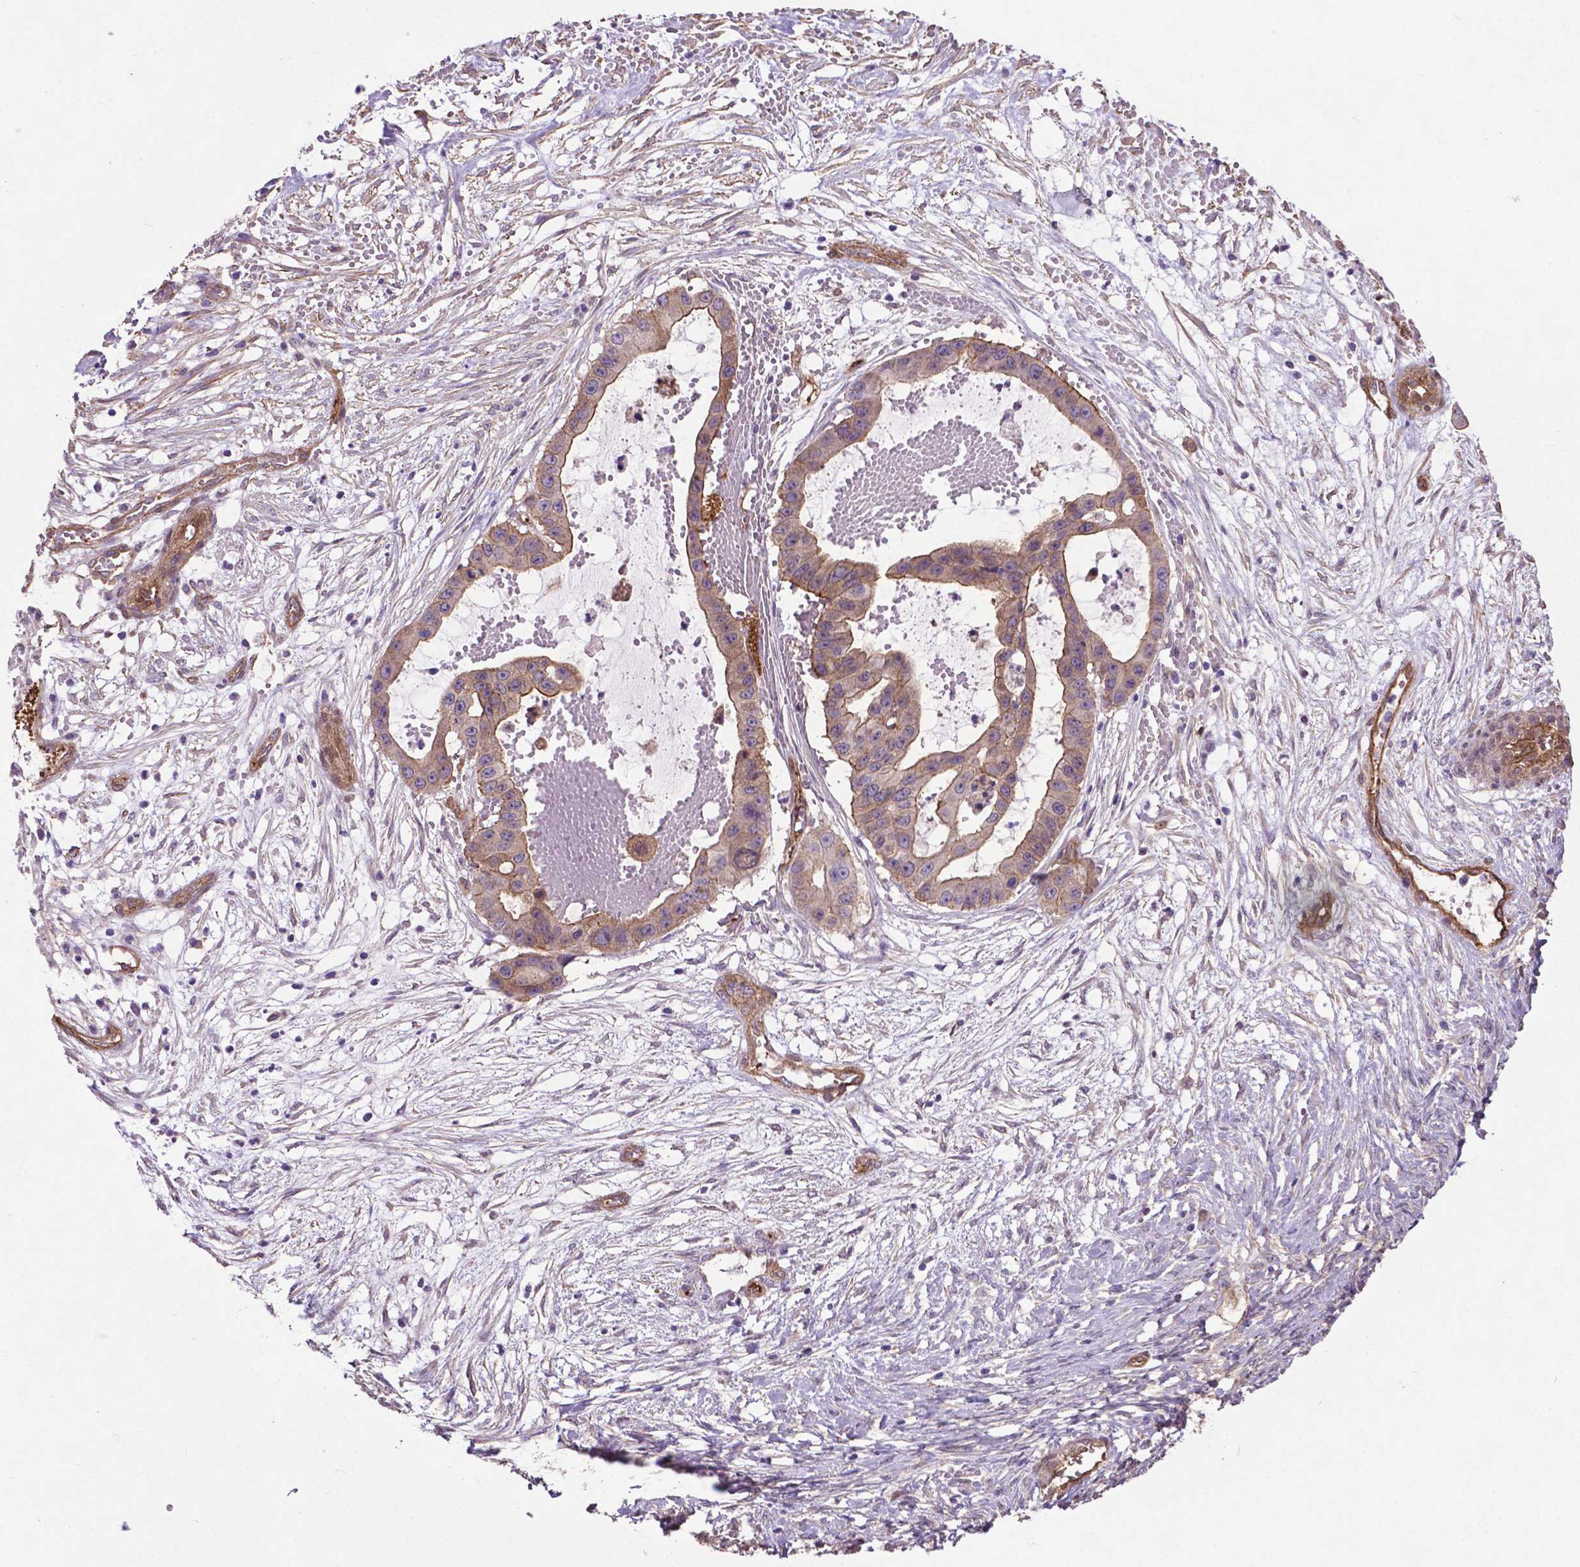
{"staining": {"intensity": "weak", "quantity": "25%-75%", "location": "cytoplasmic/membranous"}, "tissue": "ovarian cancer", "cell_type": "Tumor cells", "image_type": "cancer", "snomed": [{"axis": "morphology", "description": "Cystadenocarcinoma, serous, NOS"}, {"axis": "topography", "description": "Ovary"}], "caption": "Weak cytoplasmic/membranous positivity is appreciated in approximately 25%-75% of tumor cells in ovarian serous cystadenocarcinoma.", "gene": "PDLIM1", "patient": {"sex": "female", "age": 56}}